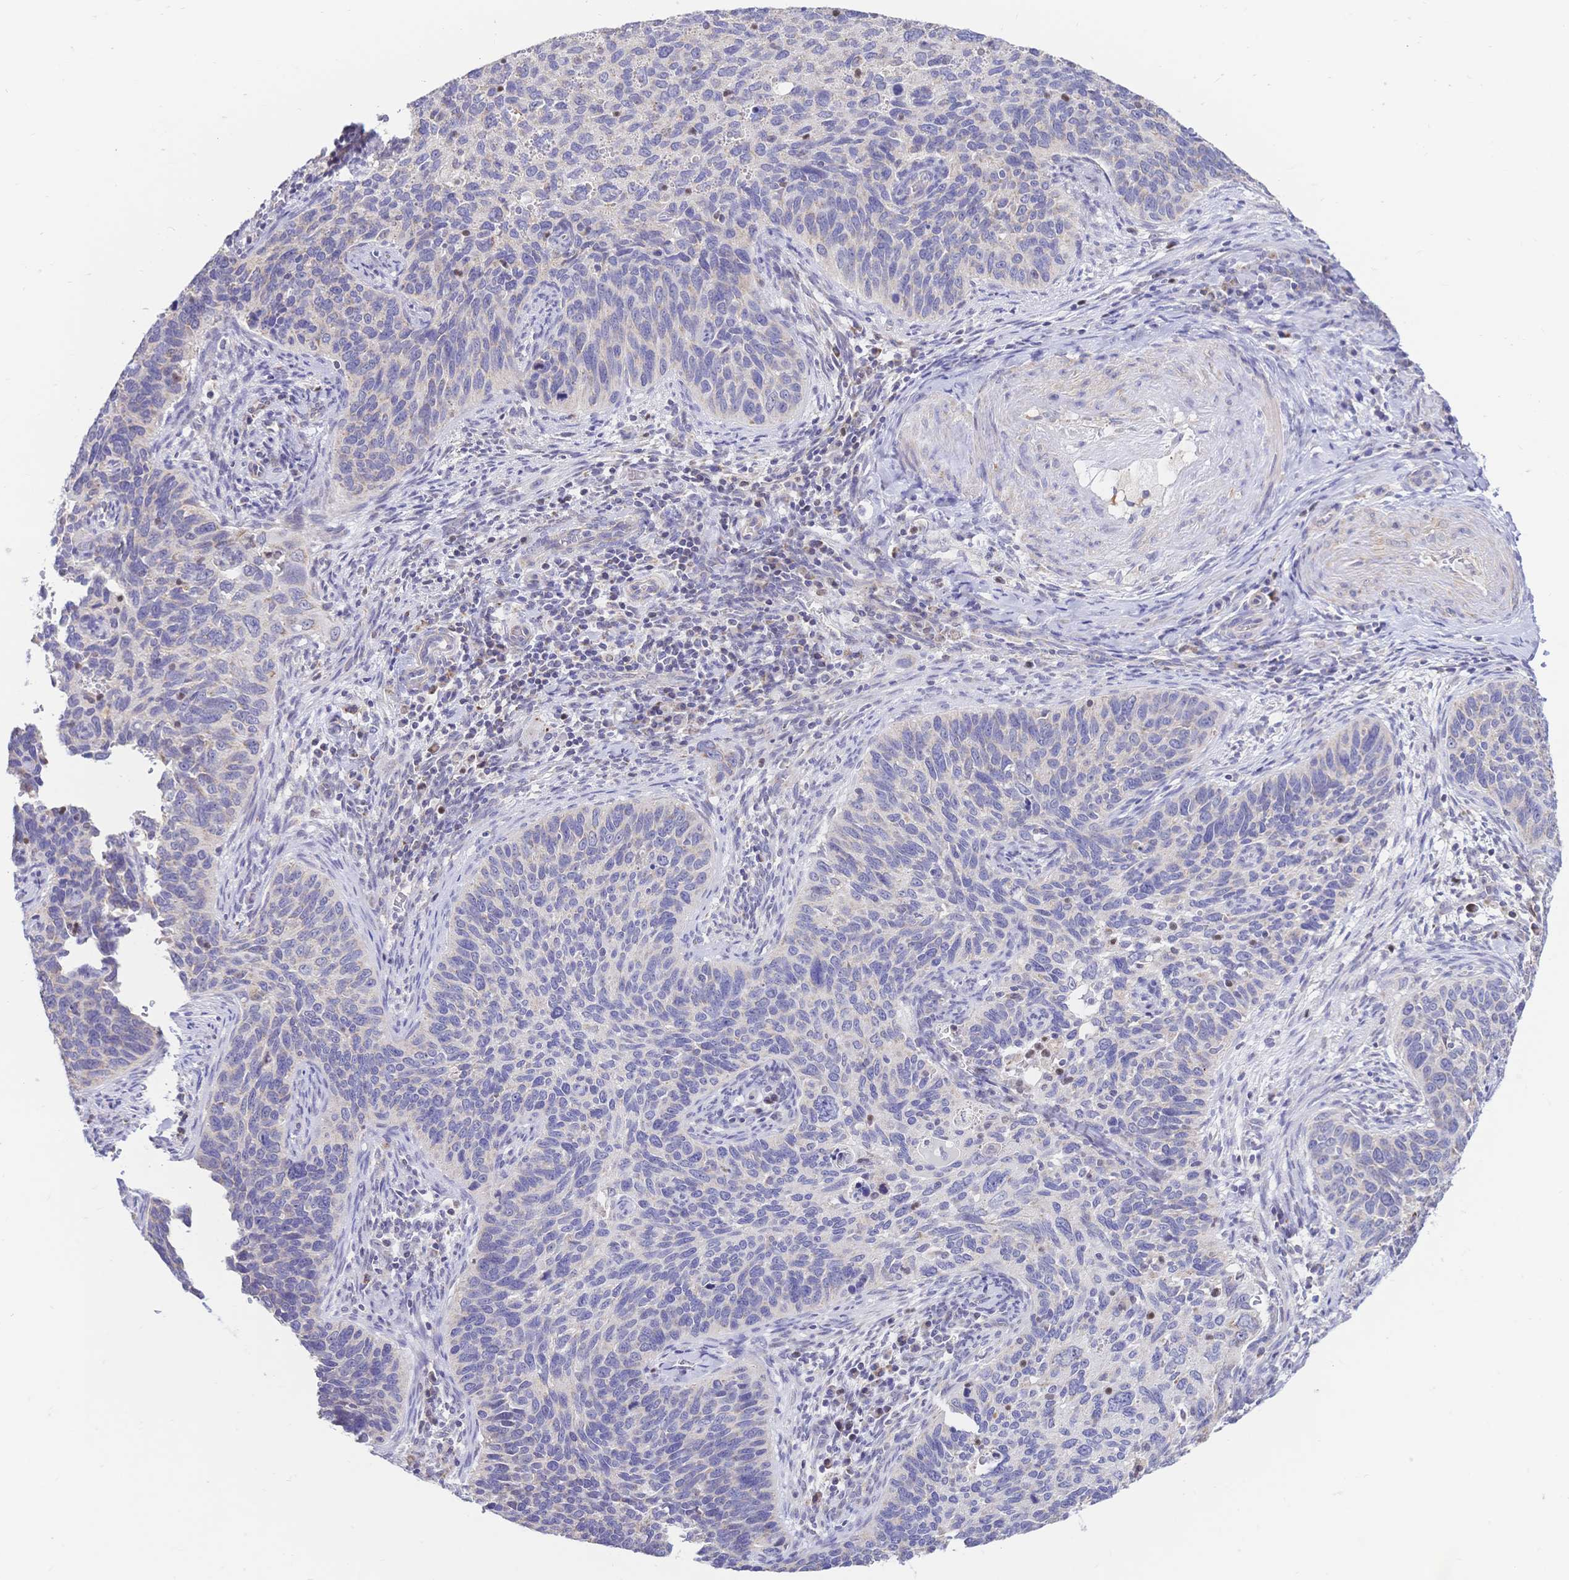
{"staining": {"intensity": "negative", "quantity": "none", "location": "none"}, "tissue": "cervical cancer", "cell_type": "Tumor cells", "image_type": "cancer", "snomed": [{"axis": "morphology", "description": "Squamous cell carcinoma, NOS"}, {"axis": "topography", "description": "Cervix"}], "caption": "There is no significant staining in tumor cells of cervical squamous cell carcinoma.", "gene": "CLEC18B", "patient": {"sex": "female", "age": 51}}